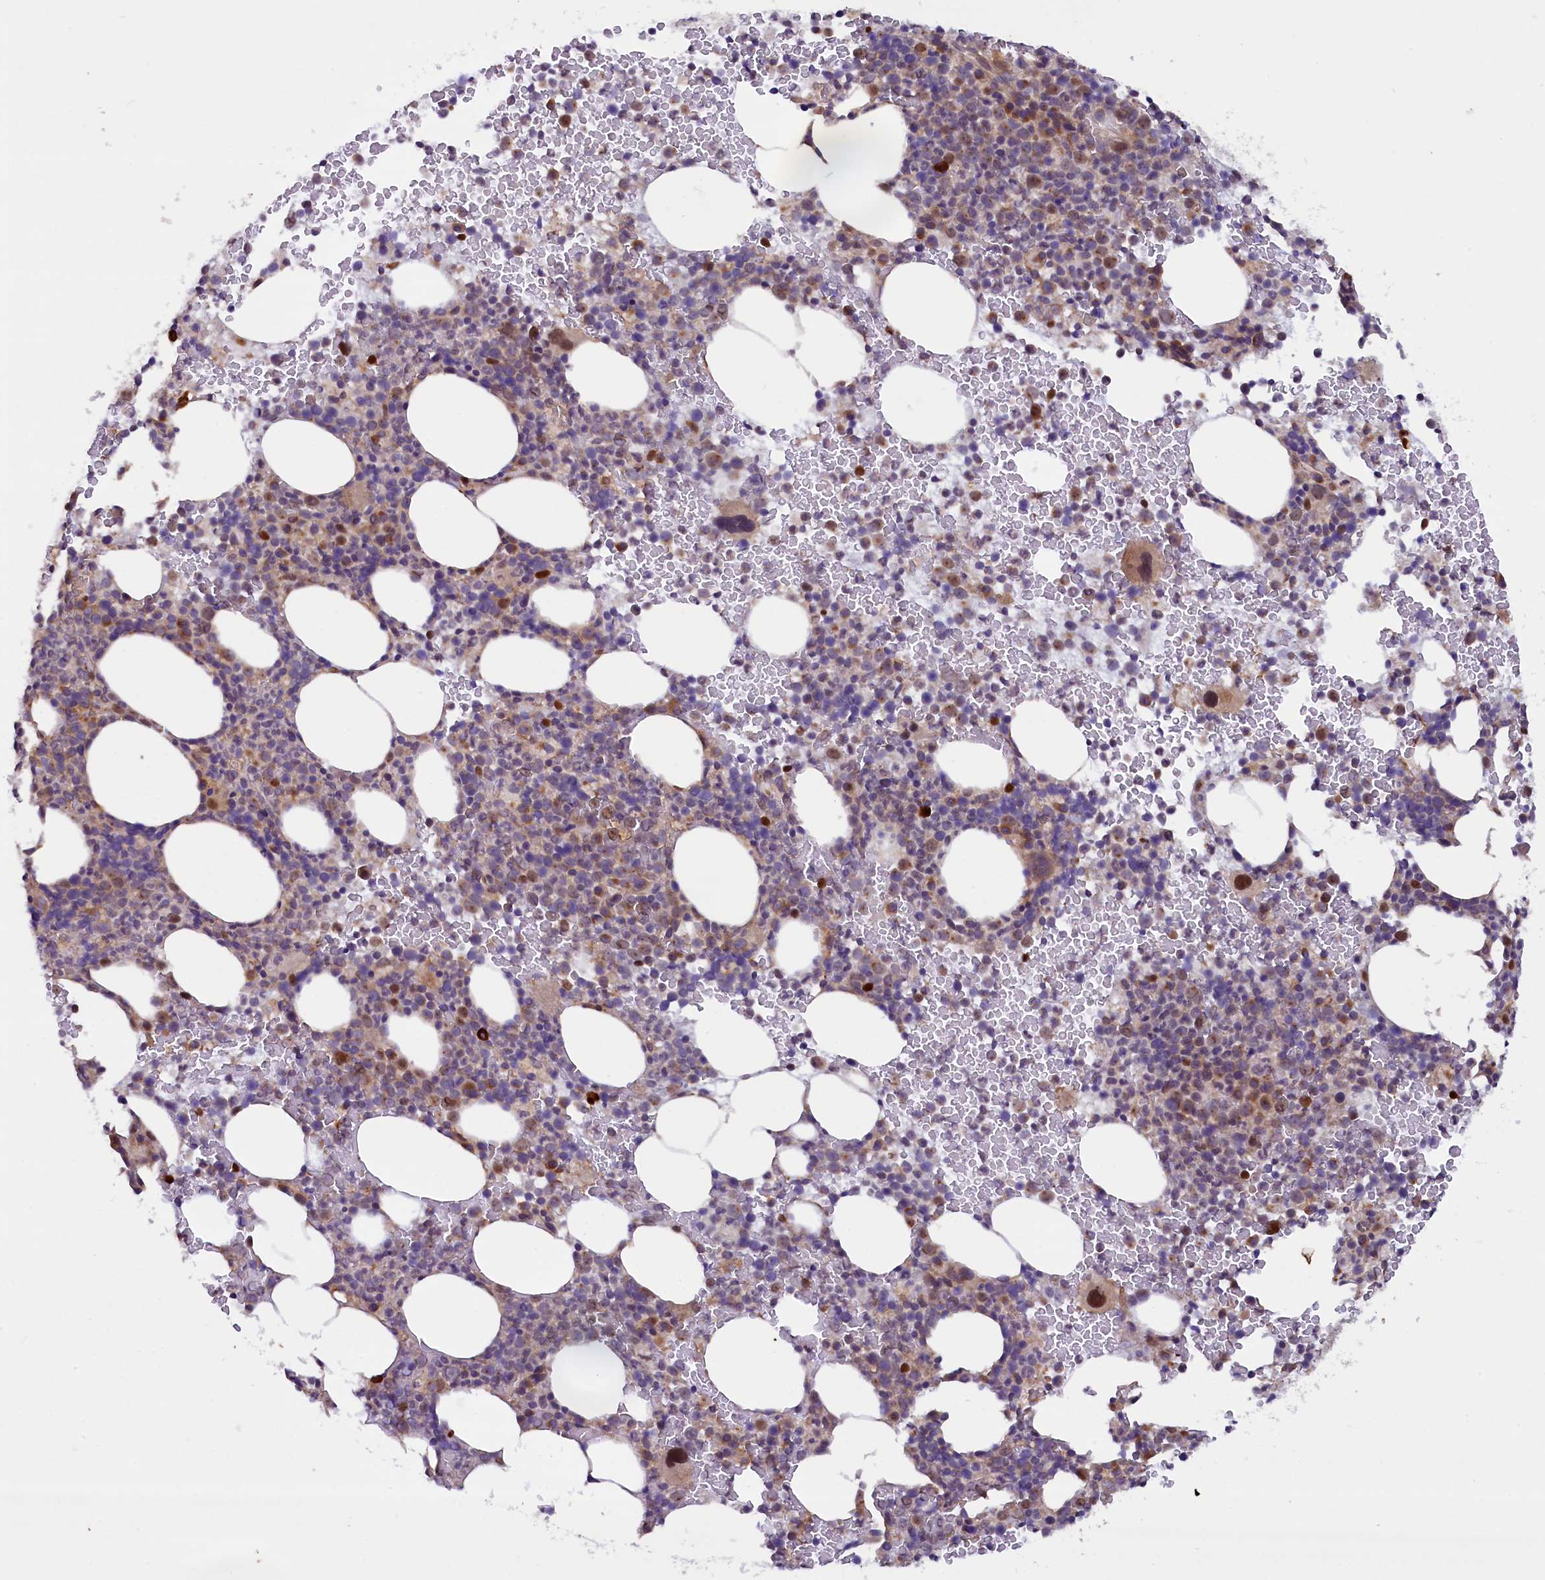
{"staining": {"intensity": "moderate", "quantity": "<25%", "location": "cytoplasmic/membranous,nuclear"}, "tissue": "bone marrow", "cell_type": "Hematopoietic cells", "image_type": "normal", "snomed": [{"axis": "morphology", "description": "Normal tissue, NOS"}, {"axis": "topography", "description": "Bone marrow"}], "caption": "Protein expression analysis of unremarkable human bone marrow reveals moderate cytoplasmic/membranous,nuclear expression in about <25% of hematopoietic cells.", "gene": "CCDC9B", "patient": {"sex": "female", "age": 82}}